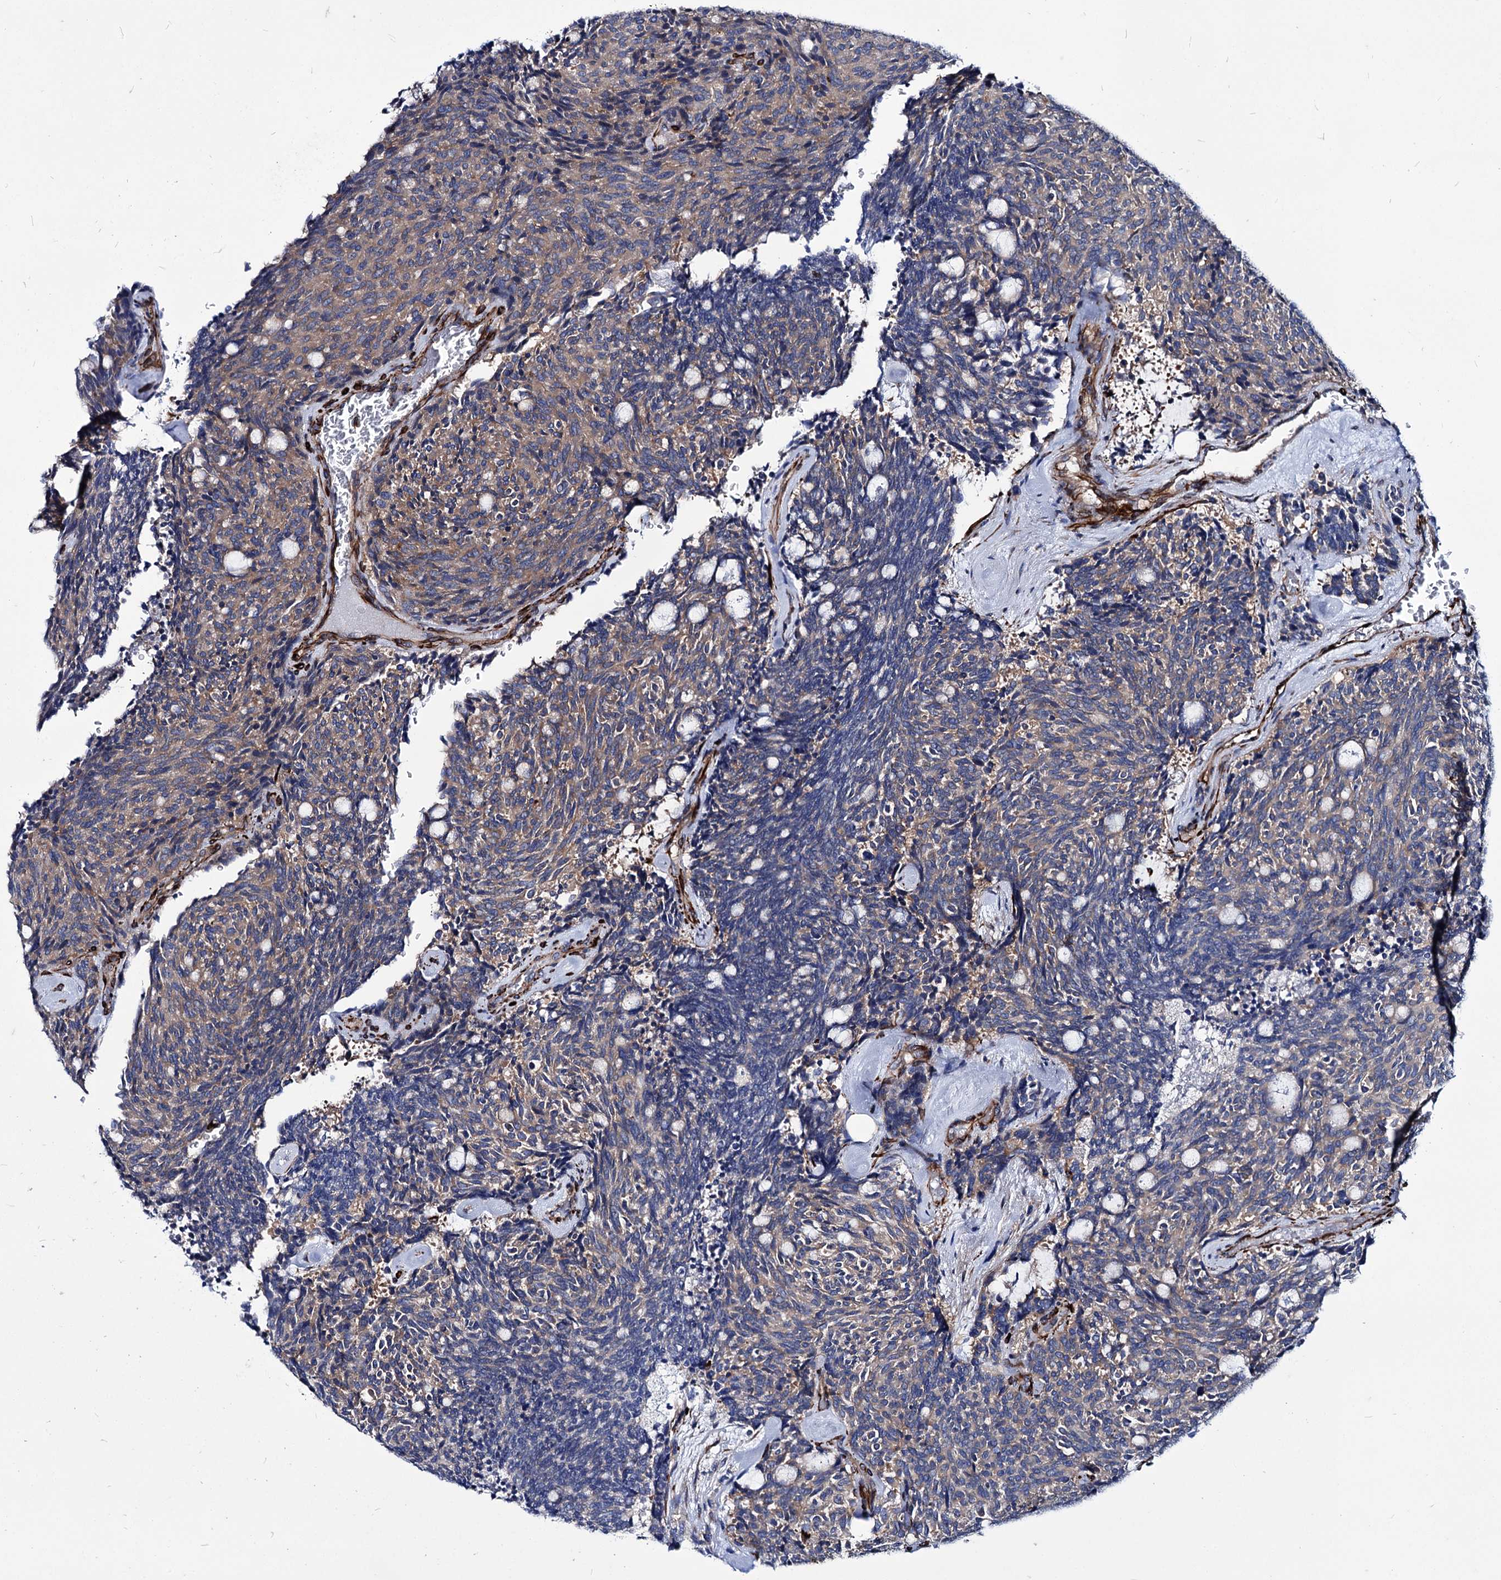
{"staining": {"intensity": "weak", "quantity": ">75%", "location": "cytoplasmic/membranous"}, "tissue": "carcinoid", "cell_type": "Tumor cells", "image_type": "cancer", "snomed": [{"axis": "morphology", "description": "Carcinoid, malignant, NOS"}, {"axis": "topography", "description": "Pancreas"}], "caption": "Malignant carcinoid was stained to show a protein in brown. There is low levels of weak cytoplasmic/membranous expression in about >75% of tumor cells. (Stains: DAB in brown, nuclei in blue, Microscopy: brightfield microscopy at high magnification).", "gene": "AXL", "patient": {"sex": "female", "age": 54}}